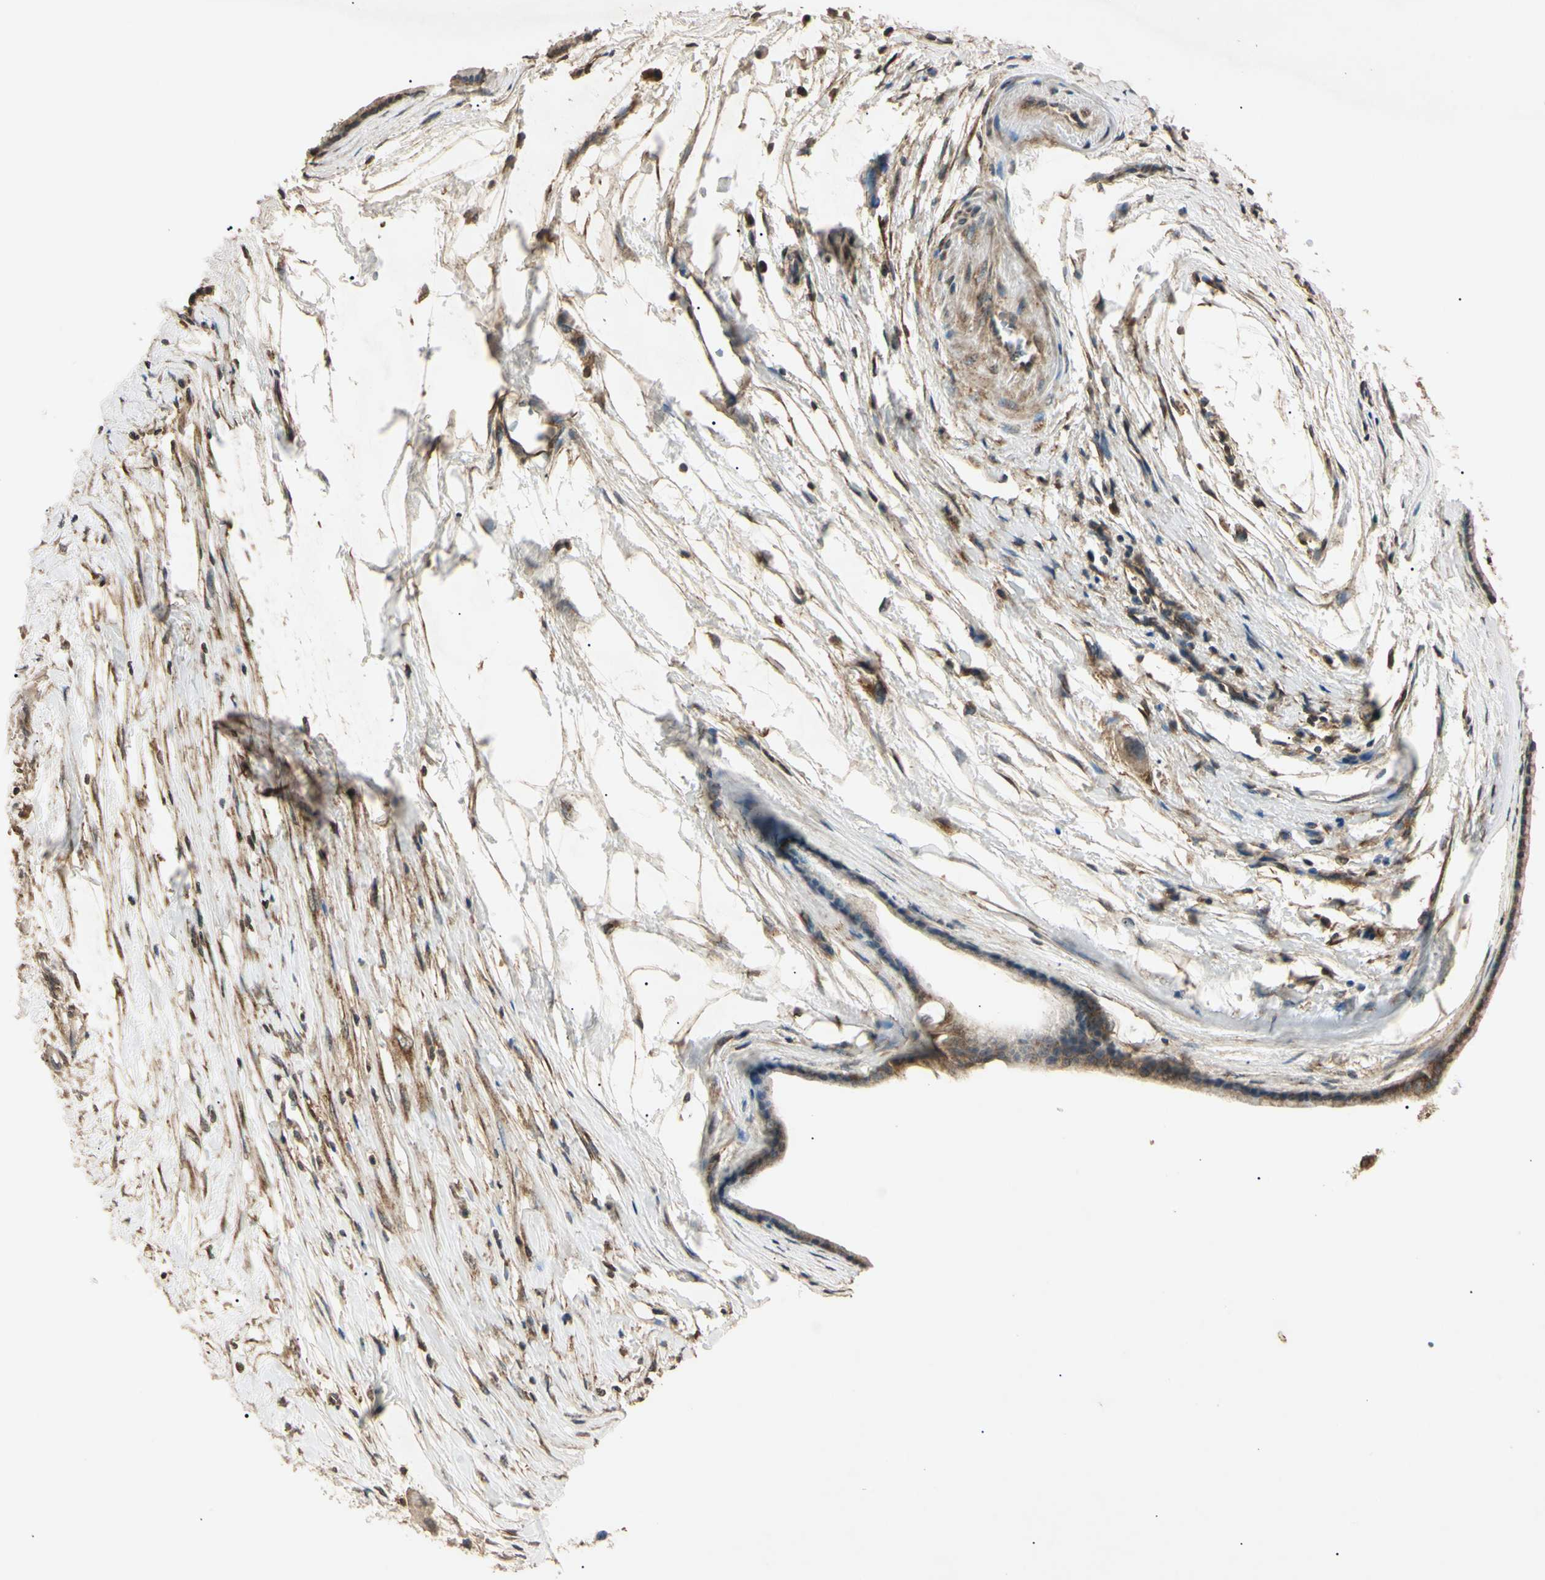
{"staining": {"intensity": "moderate", "quantity": "25%-75%", "location": "cytoplasmic/membranous"}, "tissue": "pancreatic cancer", "cell_type": "Tumor cells", "image_type": "cancer", "snomed": [{"axis": "morphology", "description": "Adenocarcinoma, NOS"}, {"axis": "topography", "description": "Pancreas"}], "caption": "DAB (3,3'-diaminobenzidine) immunohistochemical staining of human pancreatic cancer (adenocarcinoma) reveals moderate cytoplasmic/membranous protein positivity in approximately 25%-75% of tumor cells.", "gene": "EPN1", "patient": {"sex": "female", "age": 77}}